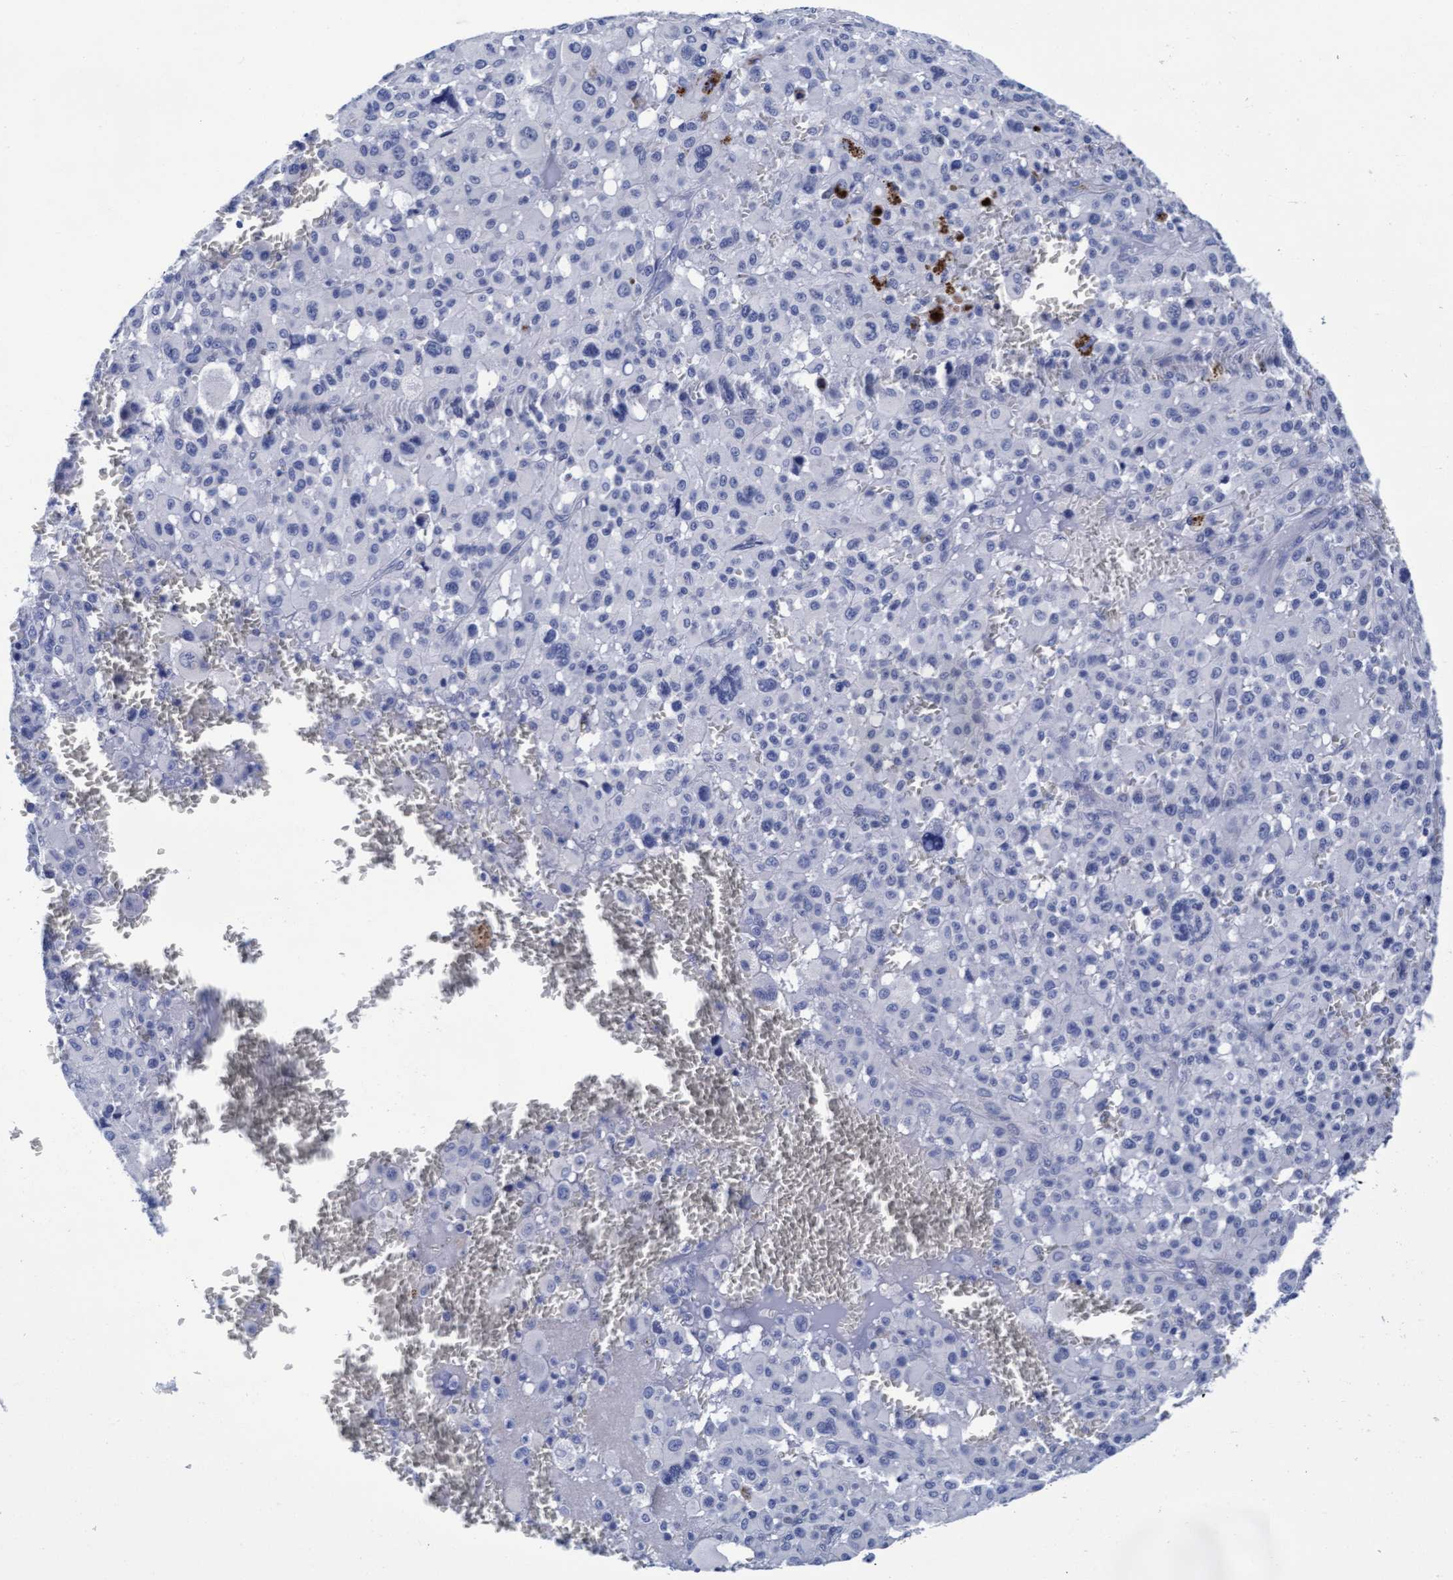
{"staining": {"intensity": "negative", "quantity": "none", "location": "none"}, "tissue": "melanoma", "cell_type": "Tumor cells", "image_type": "cancer", "snomed": [{"axis": "morphology", "description": "Malignant melanoma, Metastatic site"}, {"axis": "topography", "description": "Skin"}], "caption": "Melanoma was stained to show a protein in brown. There is no significant expression in tumor cells.", "gene": "ARSG", "patient": {"sex": "female", "age": 74}}